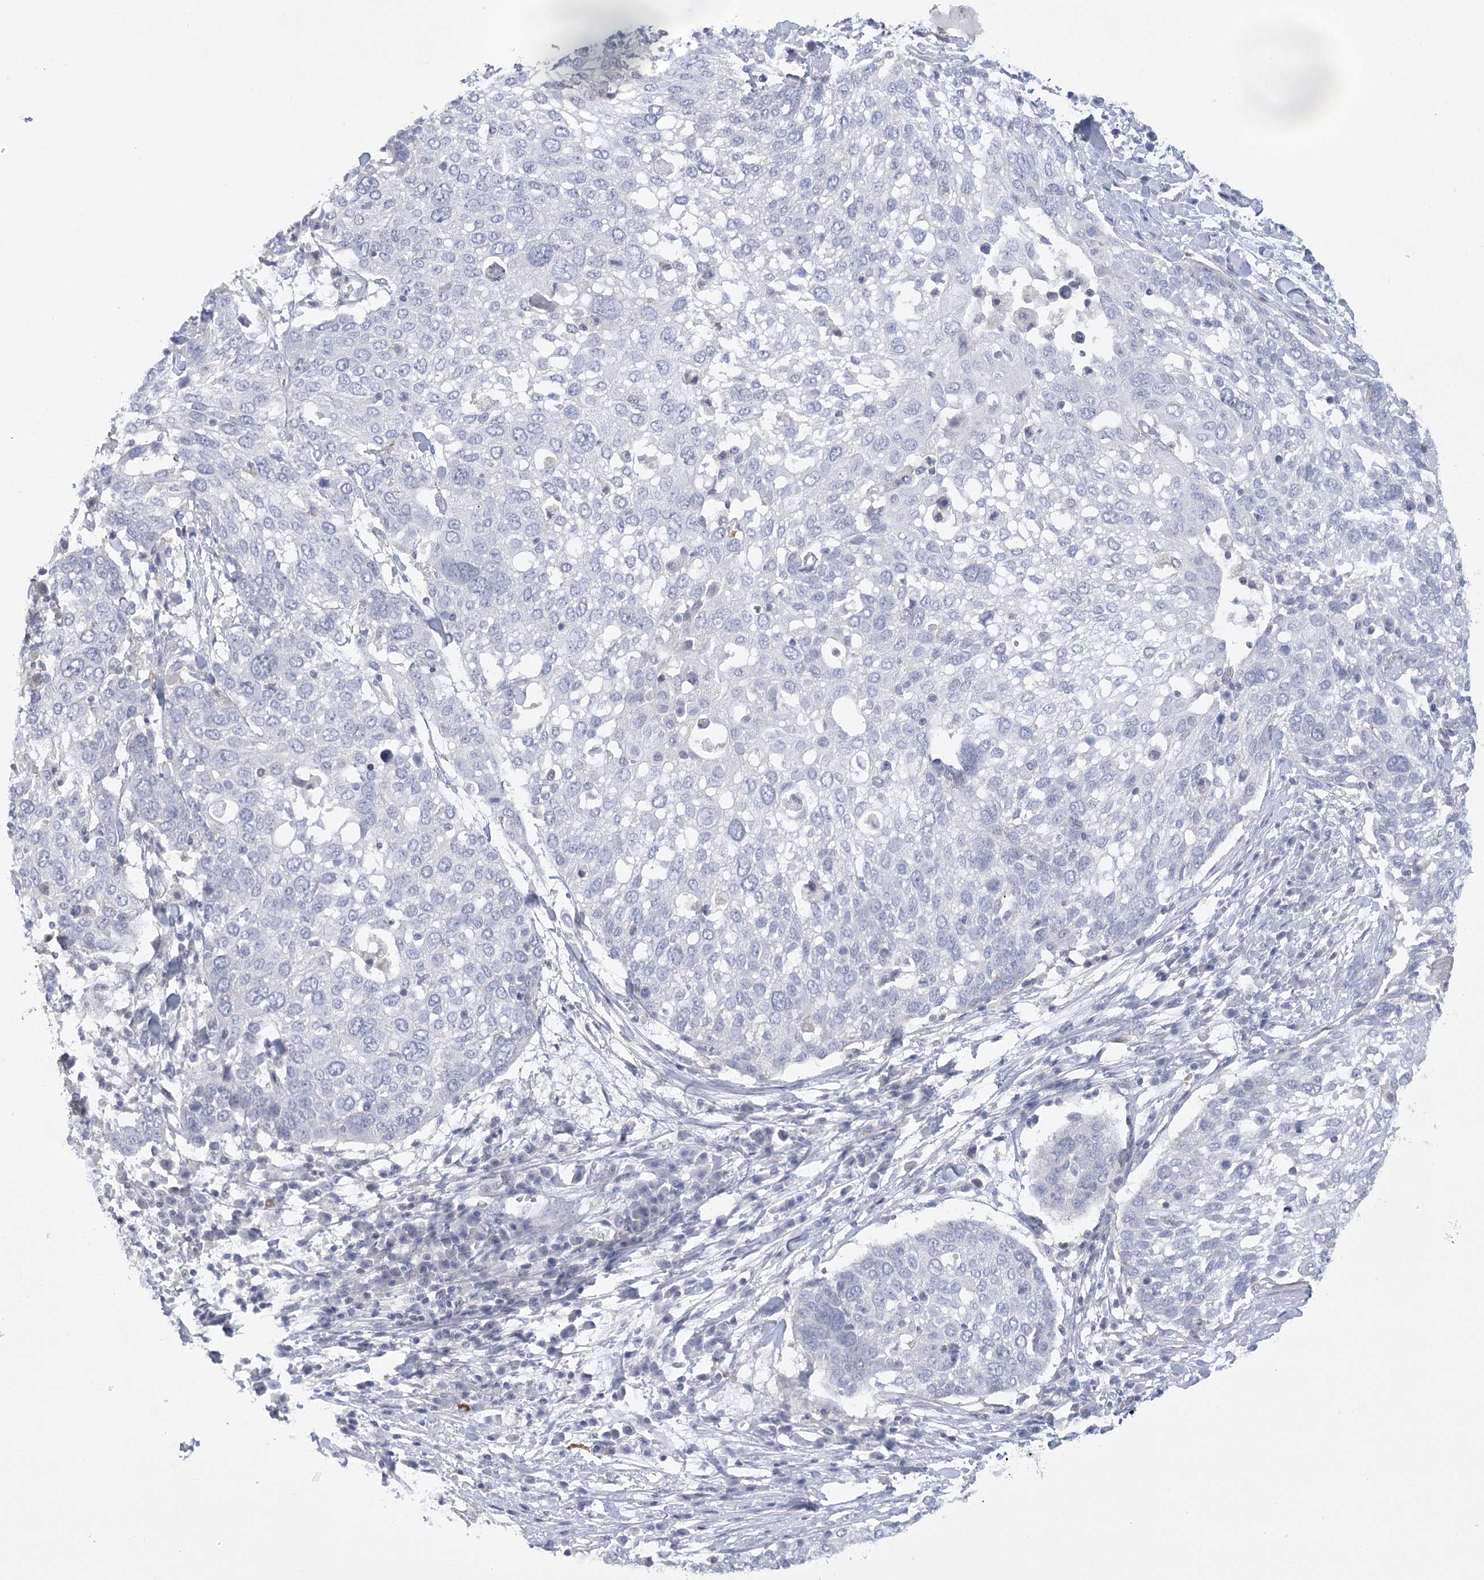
{"staining": {"intensity": "negative", "quantity": "none", "location": "none"}, "tissue": "lung cancer", "cell_type": "Tumor cells", "image_type": "cancer", "snomed": [{"axis": "morphology", "description": "Squamous cell carcinoma, NOS"}, {"axis": "topography", "description": "Lung"}], "caption": "Immunohistochemical staining of lung cancer exhibits no significant expression in tumor cells.", "gene": "FAM76B", "patient": {"sex": "male", "age": 65}}